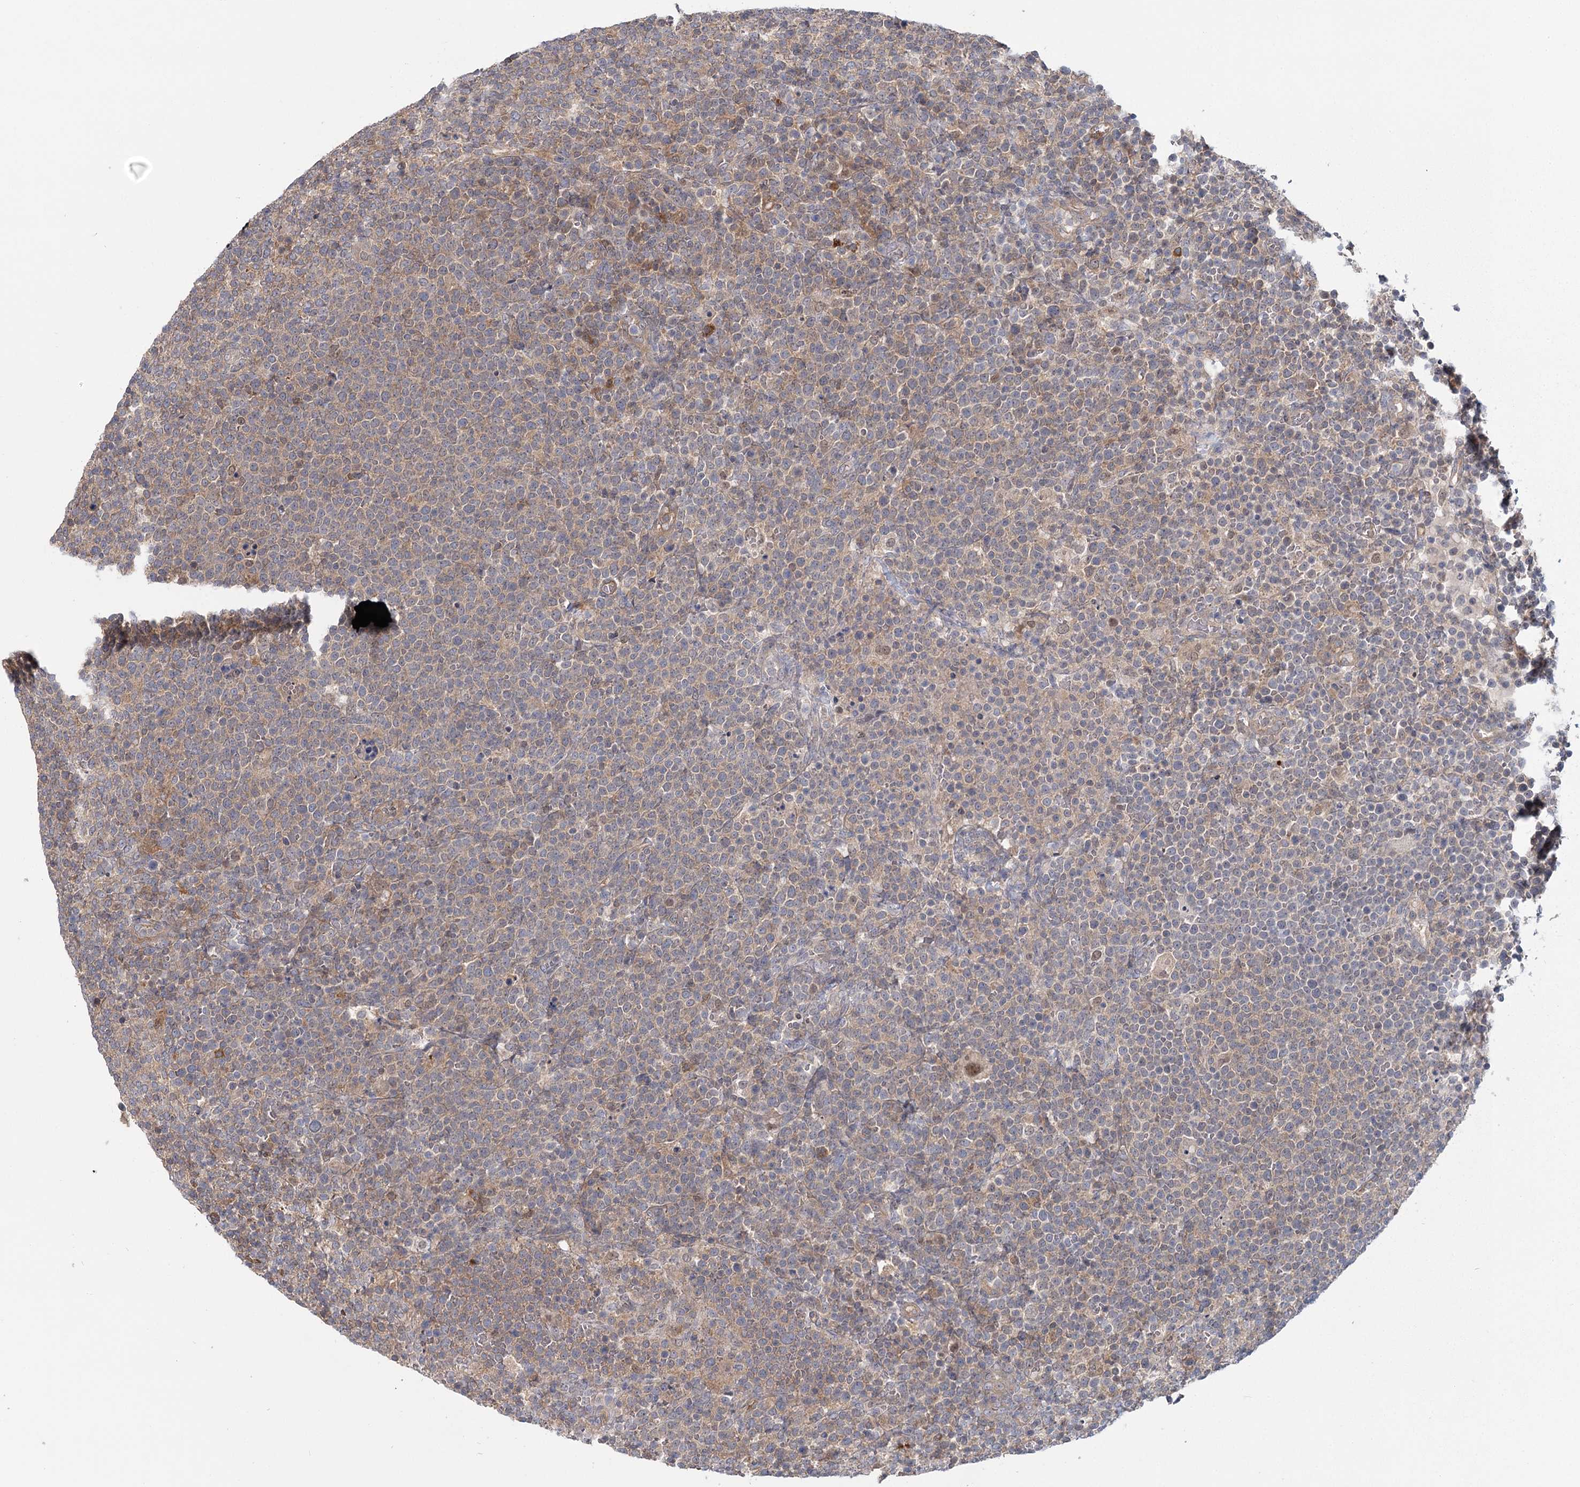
{"staining": {"intensity": "weak", "quantity": "25%-75%", "location": "cytoplasmic/membranous"}, "tissue": "lymphoma", "cell_type": "Tumor cells", "image_type": "cancer", "snomed": [{"axis": "morphology", "description": "Malignant lymphoma, non-Hodgkin's type, High grade"}, {"axis": "topography", "description": "Lymph node"}], "caption": "DAB immunohistochemical staining of lymphoma demonstrates weak cytoplasmic/membranous protein staining in approximately 25%-75% of tumor cells.", "gene": "USP11", "patient": {"sex": "male", "age": 61}}